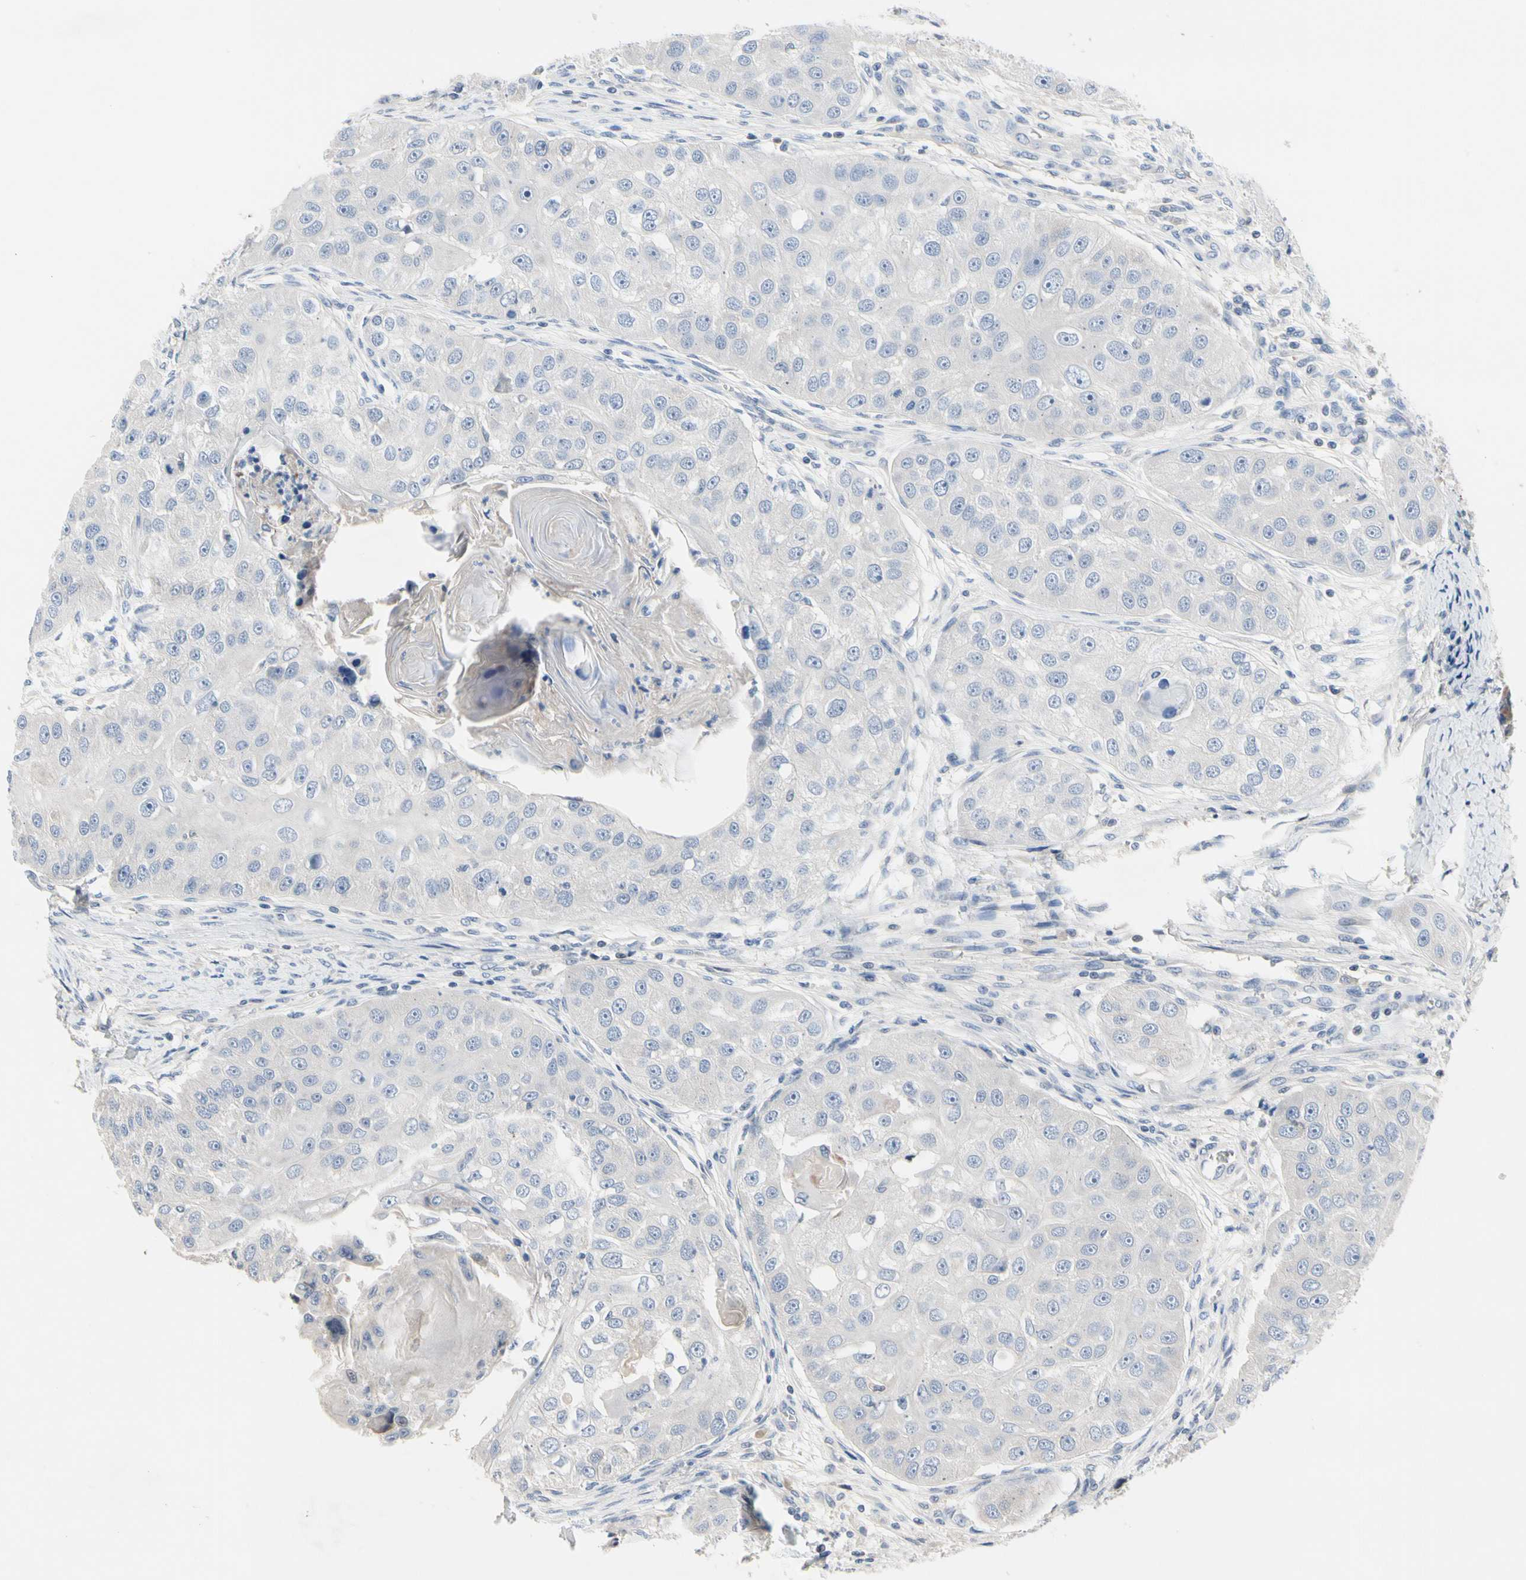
{"staining": {"intensity": "negative", "quantity": "none", "location": "none"}, "tissue": "head and neck cancer", "cell_type": "Tumor cells", "image_type": "cancer", "snomed": [{"axis": "morphology", "description": "Normal tissue, NOS"}, {"axis": "morphology", "description": "Squamous cell carcinoma, NOS"}, {"axis": "topography", "description": "Skeletal muscle"}, {"axis": "topography", "description": "Head-Neck"}], "caption": "Micrograph shows no significant protein positivity in tumor cells of head and neck cancer.", "gene": "ECRG4", "patient": {"sex": "male", "age": 51}}